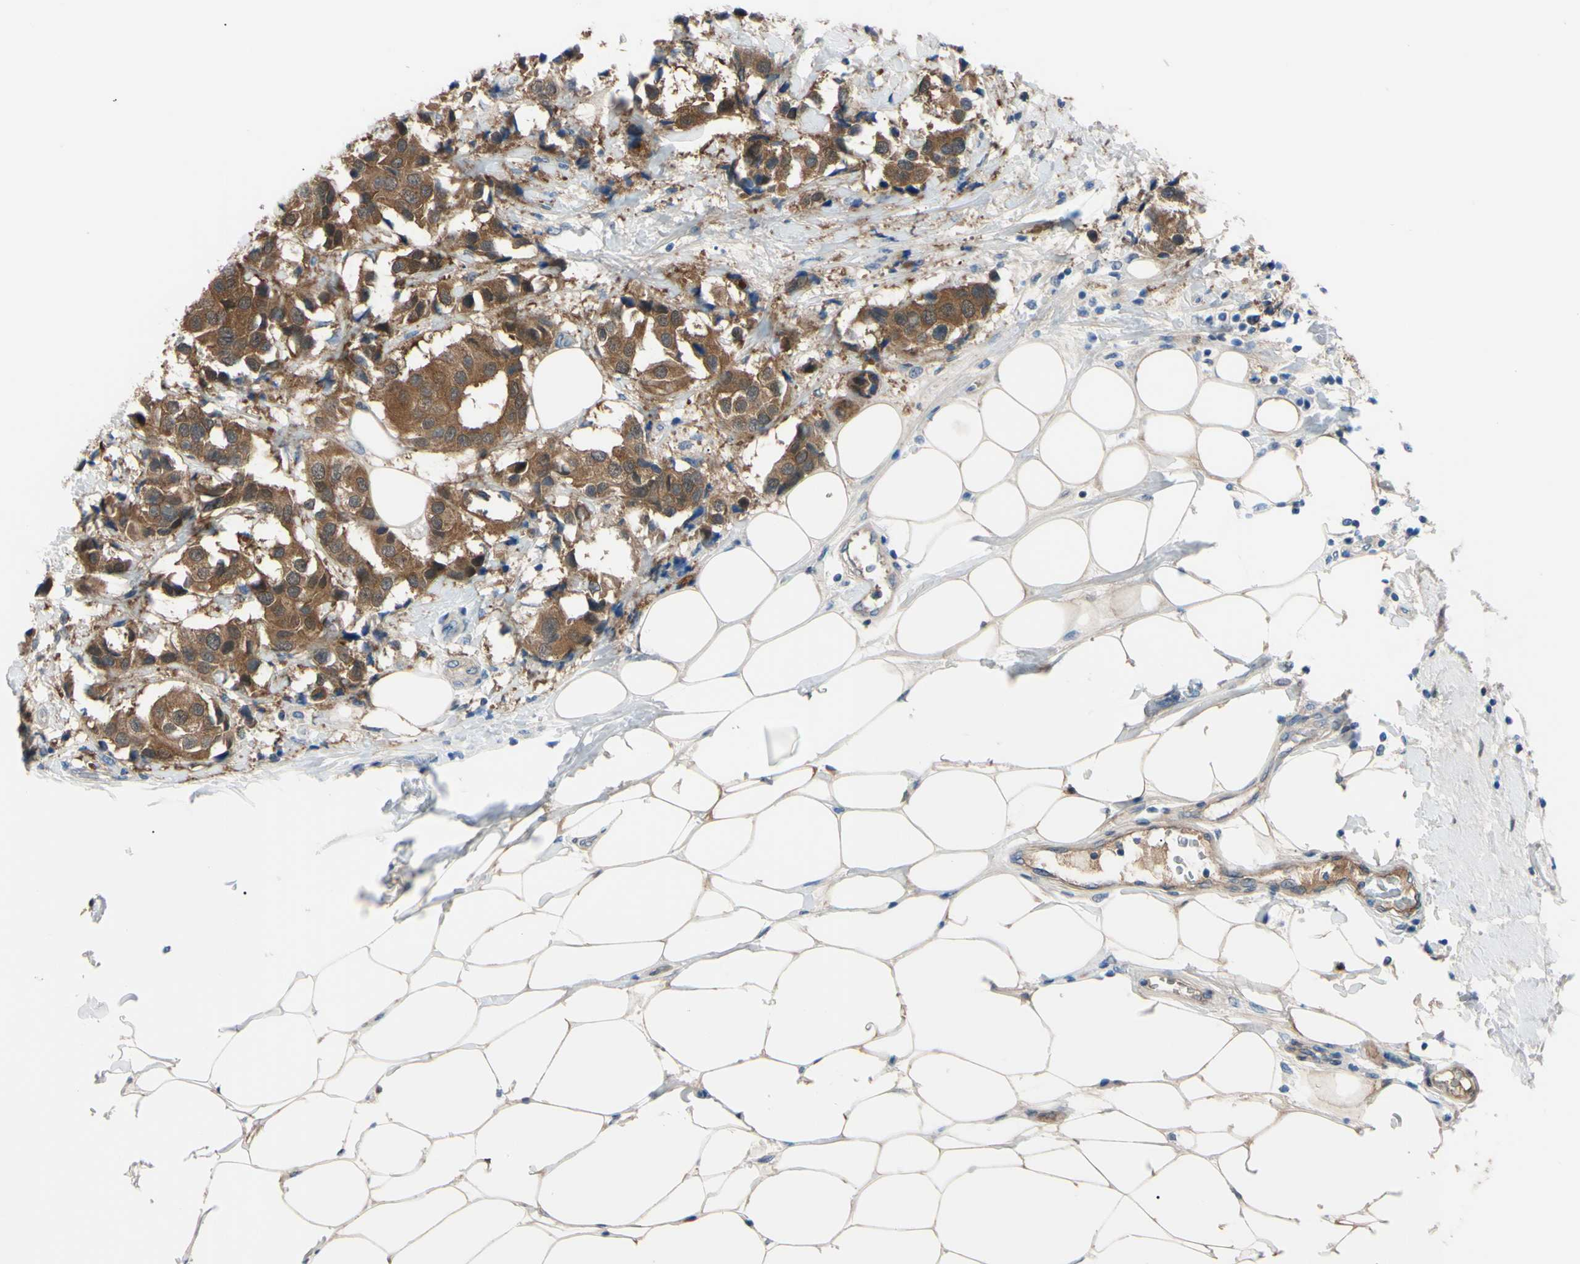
{"staining": {"intensity": "moderate", "quantity": ">75%", "location": "cytoplasmic/membranous"}, "tissue": "breast cancer", "cell_type": "Tumor cells", "image_type": "cancer", "snomed": [{"axis": "morphology", "description": "Normal tissue, NOS"}, {"axis": "morphology", "description": "Duct carcinoma"}, {"axis": "topography", "description": "Breast"}], "caption": "The image displays staining of breast cancer (intraductal carcinoma), revealing moderate cytoplasmic/membranous protein positivity (brown color) within tumor cells.", "gene": "NOL3", "patient": {"sex": "female", "age": 39}}